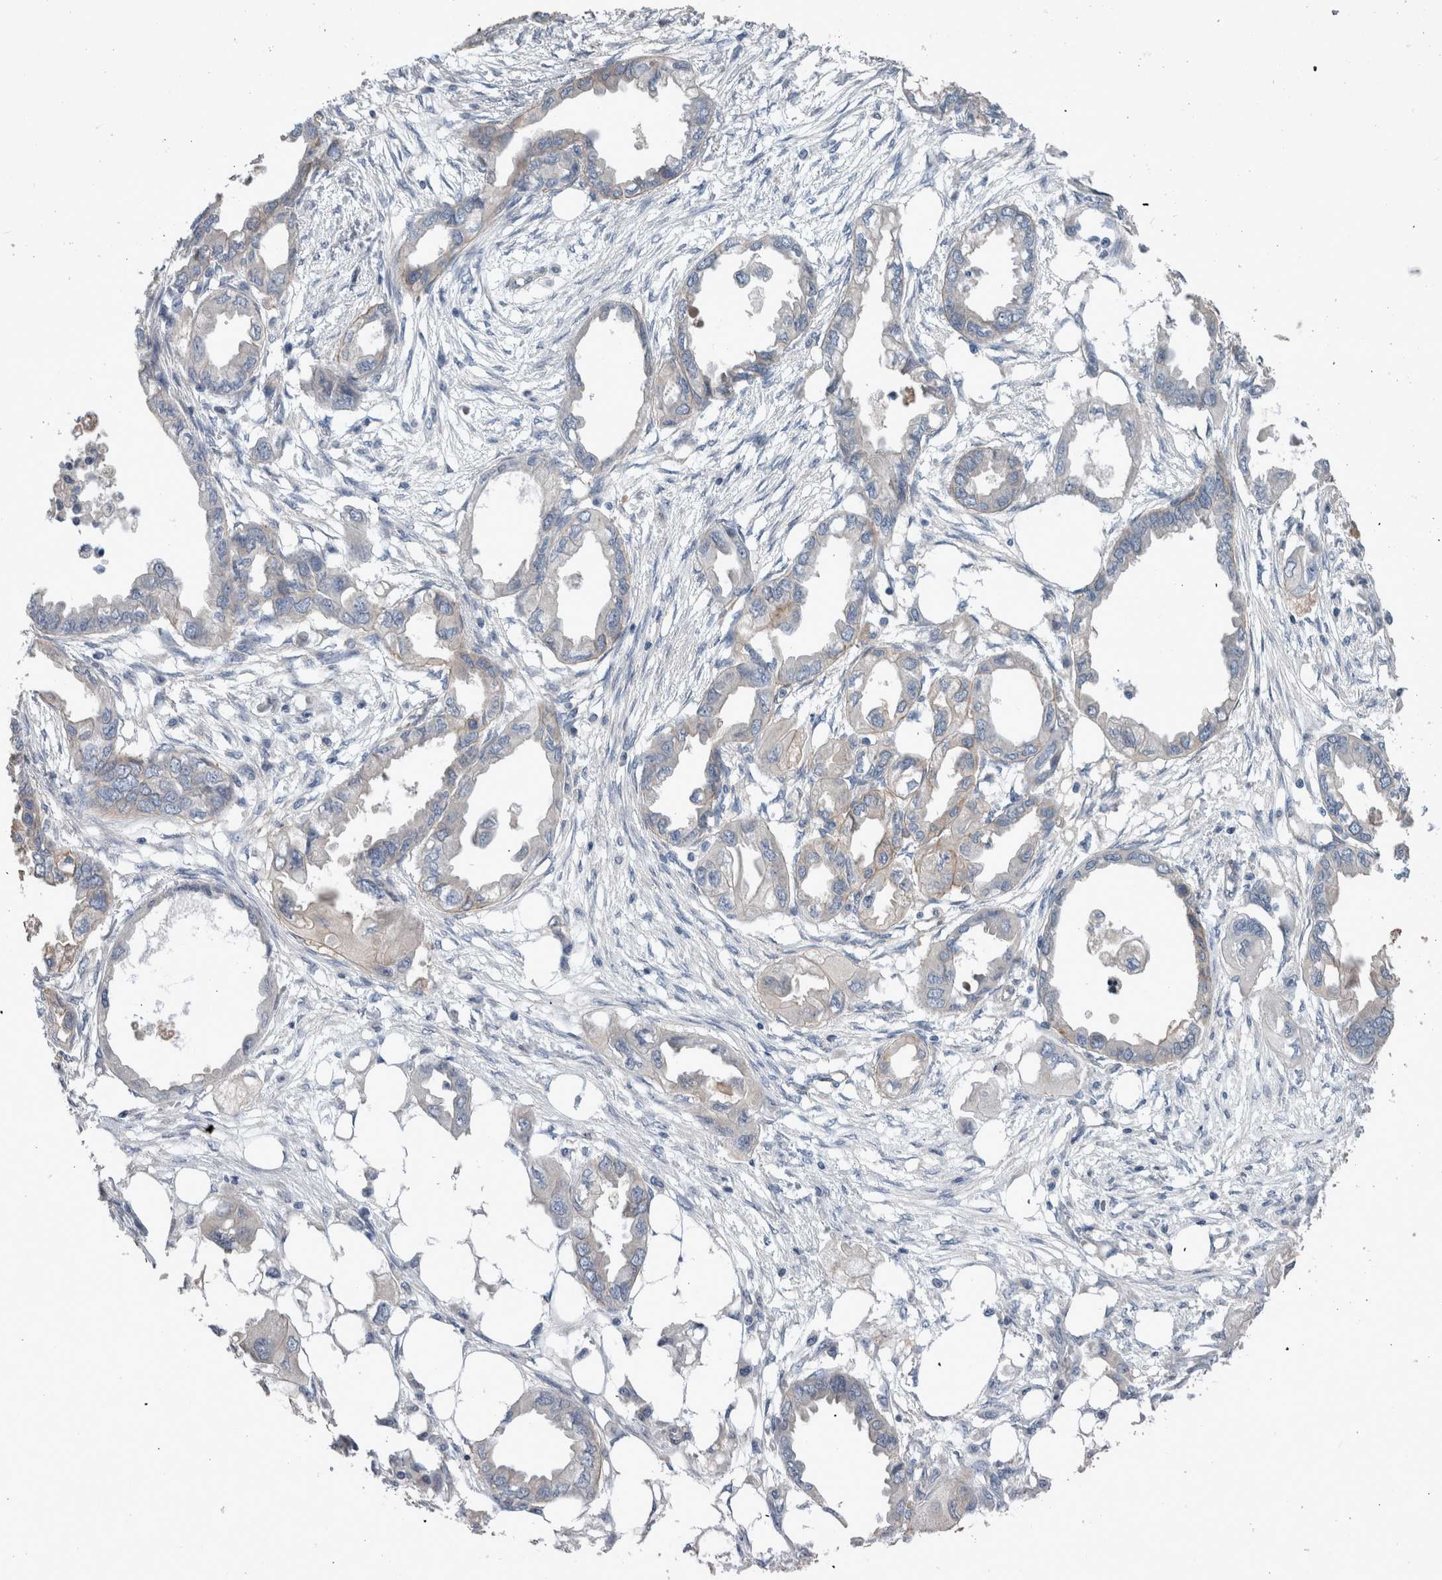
{"staining": {"intensity": "negative", "quantity": "none", "location": "none"}, "tissue": "endometrial cancer", "cell_type": "Tumor cells", "image_type": "cancer", "snomed": [{"axis": "morphology", "description": "Adenocarcinoma, NOS"}, {"axis": "morphology", "description": "Adenocarcinoma, metastatic, NOS"}, {"axis": "topography", "description": "Adipose tissue"}, {"axis": "topography", "description": "Endometrium"}], "caption": "Metastatic adenocarcinoma (endometrial) was stained to show a protein in brown. There is no significant positivity in tumor cells. (Stains: DAB IHC with hematoxylin counter stain, Microscopy: brightfield microscopy at high magnification).", "gene": "BCAM", "patient": {"sex": "female", "age": 67}}